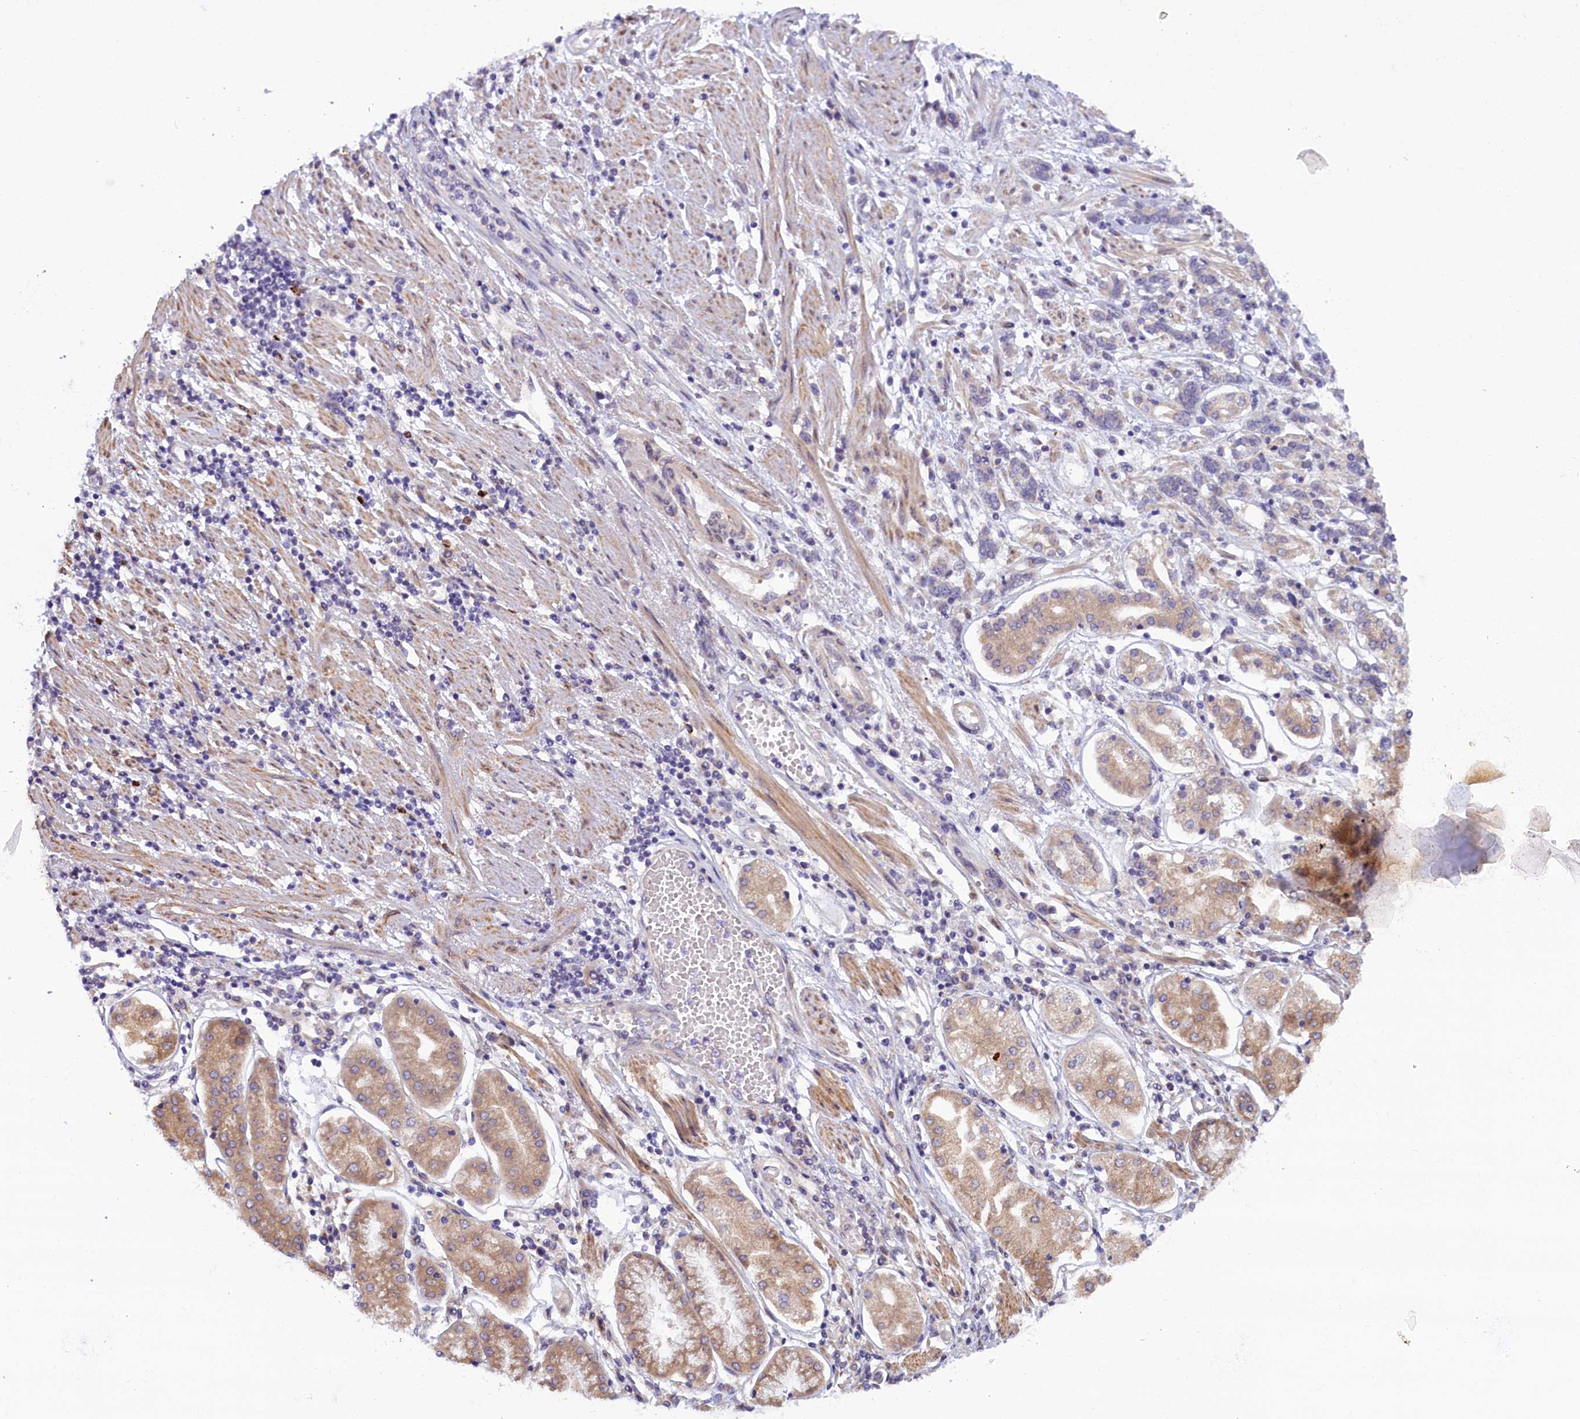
{"staining": {"intensity": "negative", "quantity": "none", "location": "none"}, "tissue": "stomach cancer", "cell_type": "Tumor cells", "image_type": "cancer", "snomed": [{"axis": "morphology", "description": "Adenocarcinoma, NOS"}, {"axis": "topography", "description": "Stomach"}], "caption": "DAB immunohistochemical staining of human stomach cancer displays no significant expression in tumor cells.", "gene": "CCDC9B", "patient": {"sex": "female", "age": 76}}